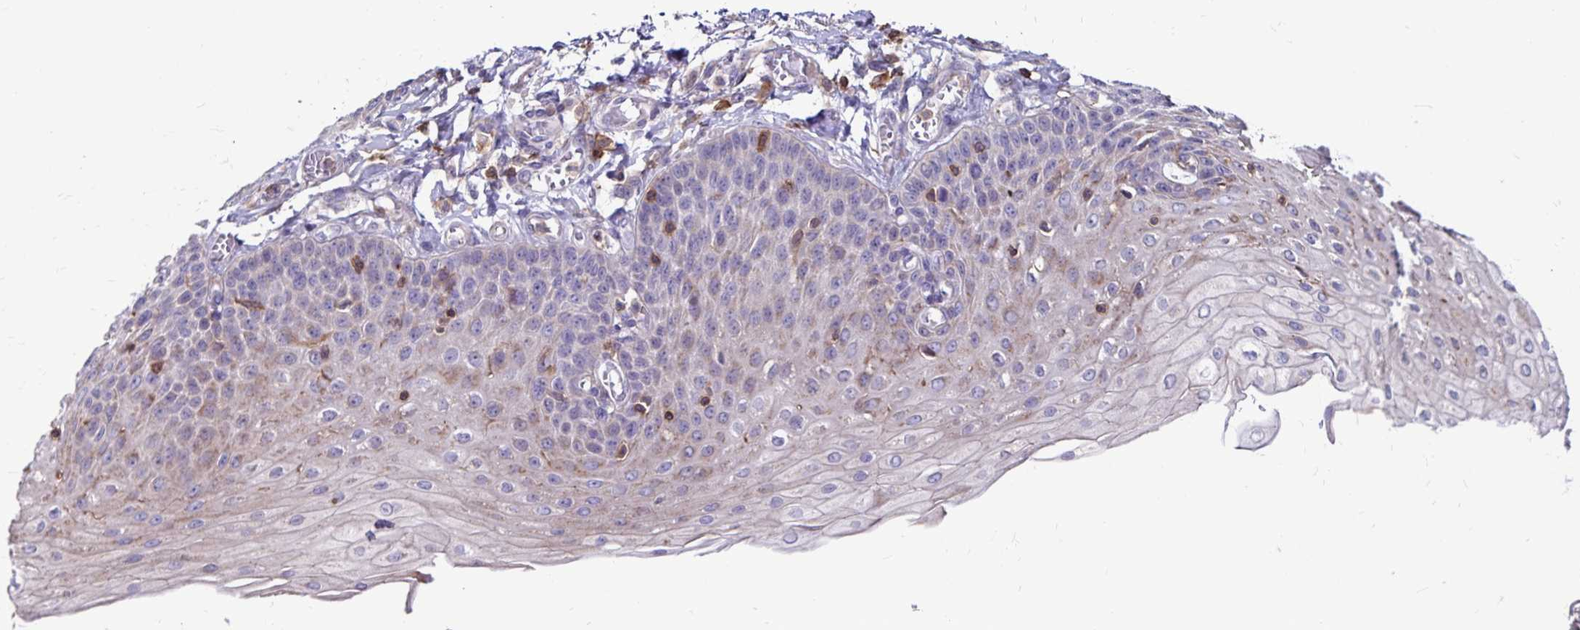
{"staining": {"intensity": "weak", "quantity": "25%-75%", "location": "cytoplasmic/membranous"}, "tissue": "esophagus", "cell_type": "Squamous epithelial cells", "image_type": "normal", "snomed": [{"axis": "morphology", "description": "Normal tissue, NOS"}, {"axis": "morphology", "description": "Adenocarcinoma, NOS"}, {"axis": "topography", "description": "Esophagus"}], "caption": "The immunohistochemical stain labels weak cytoplasmic/membranous staining in squamous epithelial cells of unremarkable esophagus. Nuclei are stained in blue.", "gene": "NAGPA", "patient": {"sex": "male", "age": 81}}